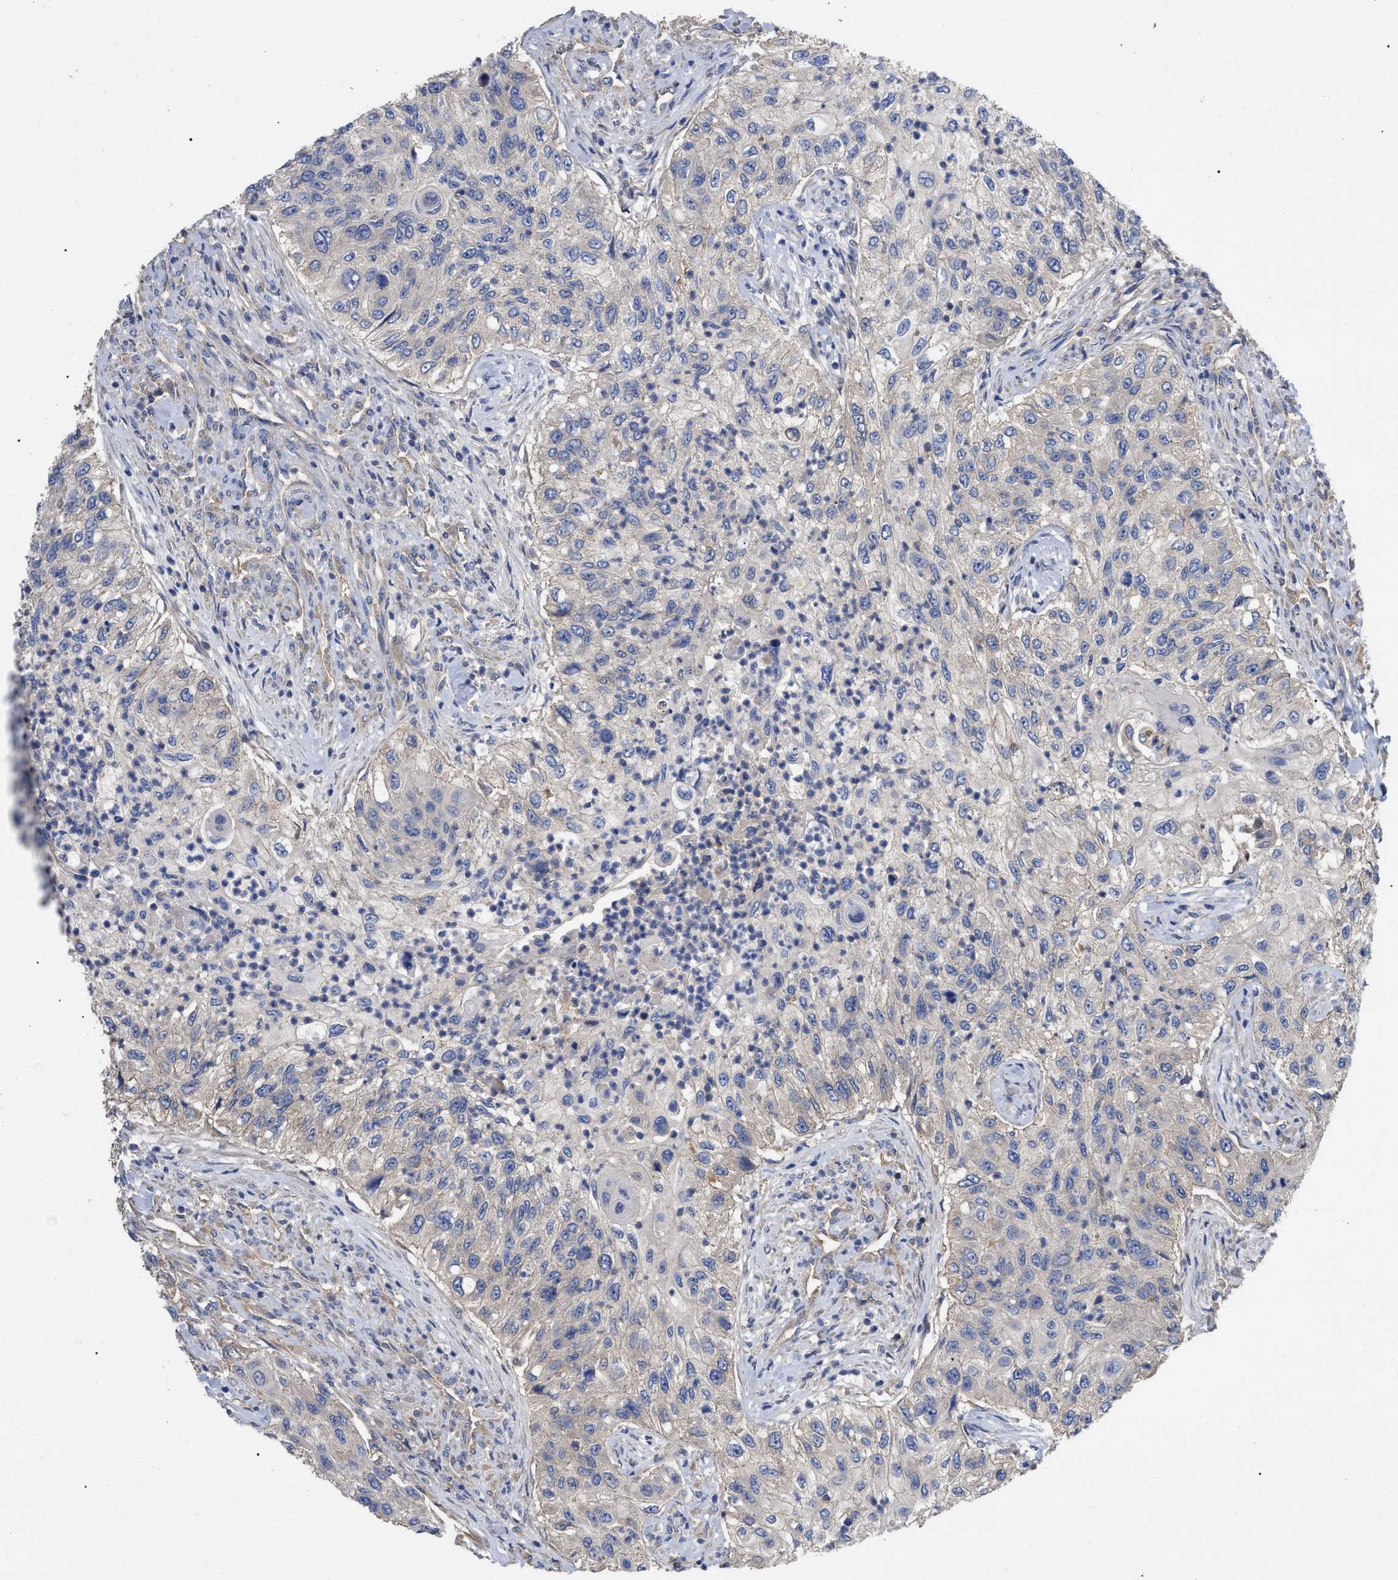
{"staining": {"intensity": "negative", "quantity": "none", "location": "none"}, "tissue": "urothelial cancer", "cell_type": "Tumor cells", "image_type": "cancer", "snomed": [{"axis": "morphology", "description": "Urothelial carcinoma, High grade"}, {"axis": "topography", "description": "Urinary bladder"}], "caption": "A micrograph of human urothelial carcinoma (high-grade) is negative for staining in tumor cells.", "gene": "RAP1GDS1", "patient": {"sex": "female", "age": 60}}